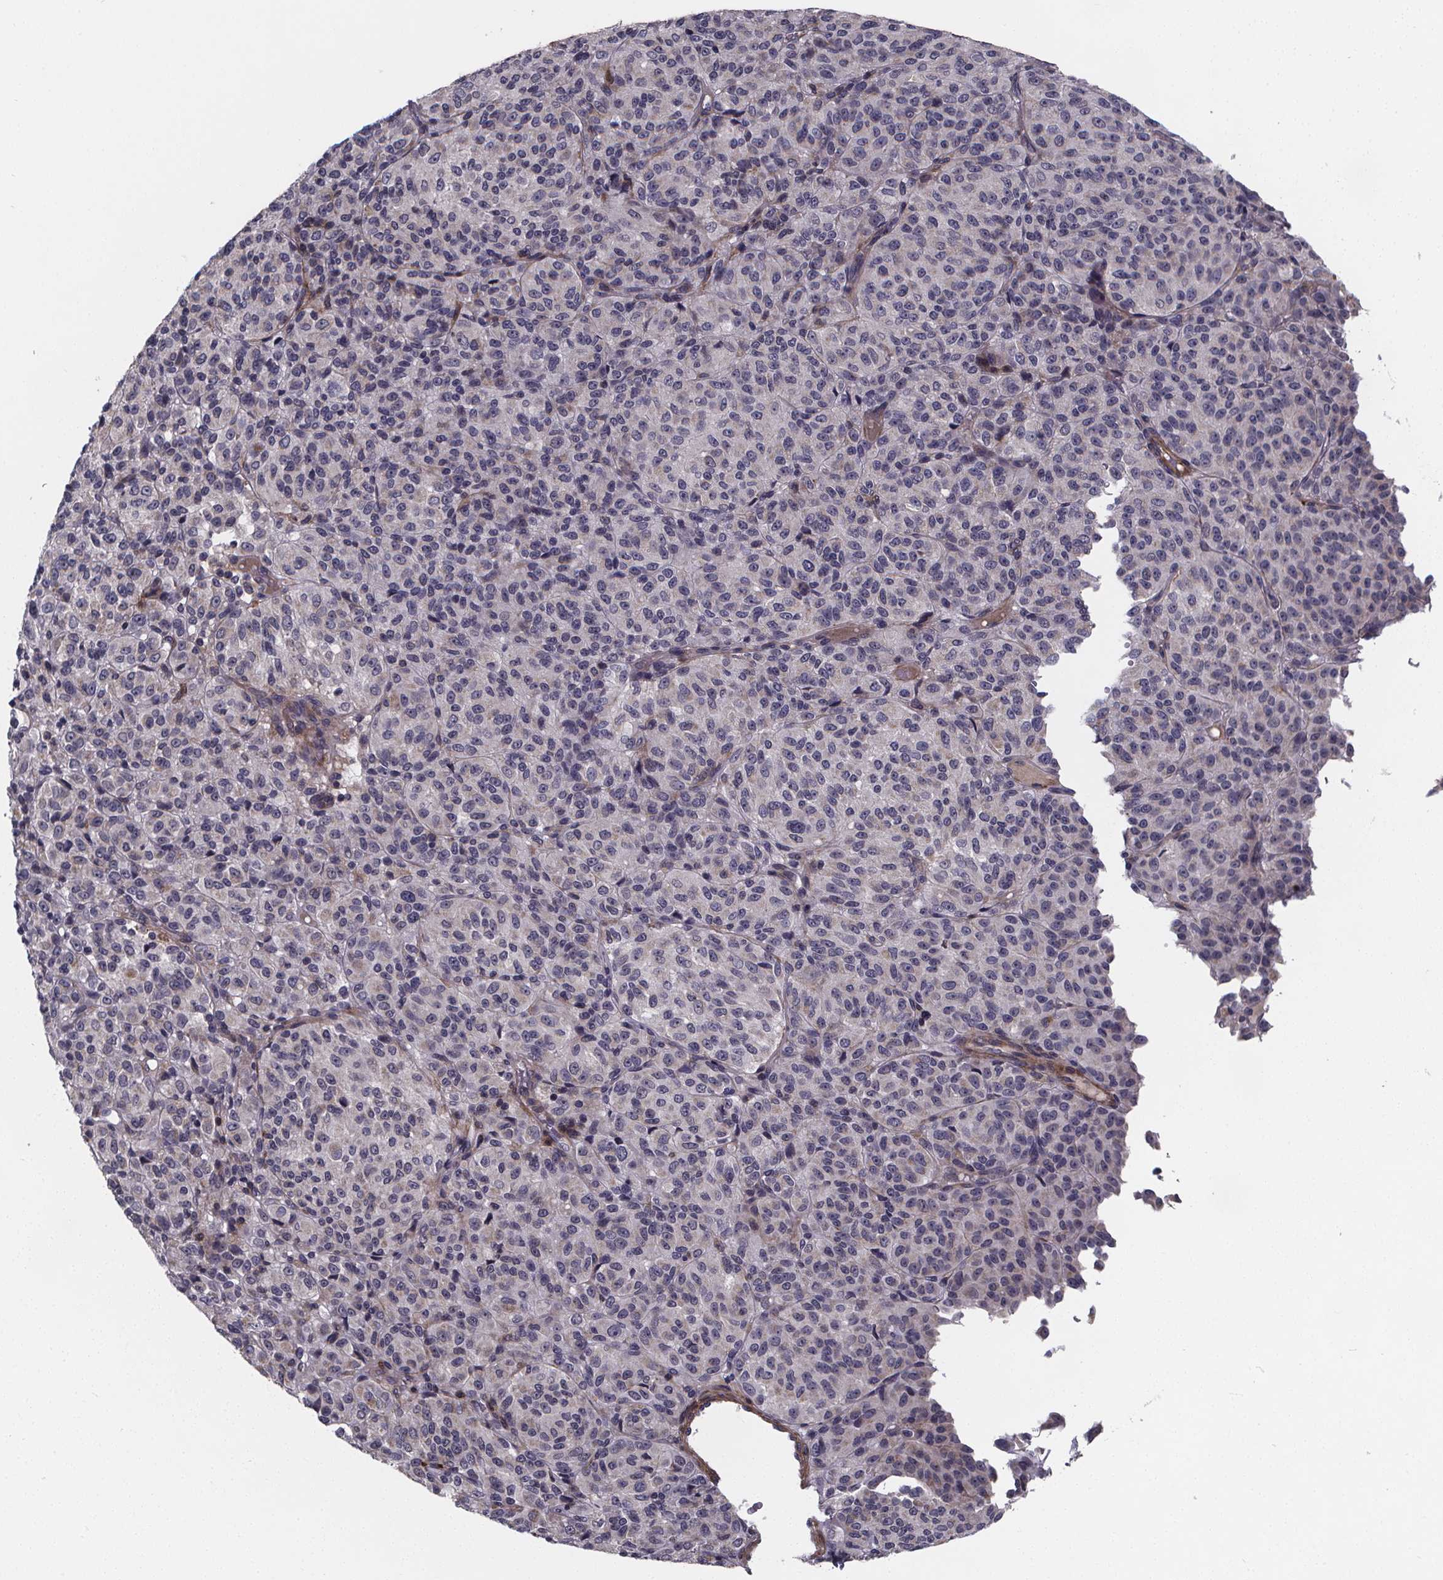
{"staining": {"intensity": "negative", "quantity": "none", "location": "none"}, "tissue": "melanoma", "cell_type": "Tumor cells", "image_type": "cancer", "snomed": [{"axis": "morphology", "description": "Malignant melanoma, Metastatic site"}, {"axis": "topography", "description": "Brain"}], "caption": "Immunohistochemical staining of human melanoma reveals no significant expression in tumor cells.", "gene": "FBXW2", "patient": {"sex": "female", "age": 56}}